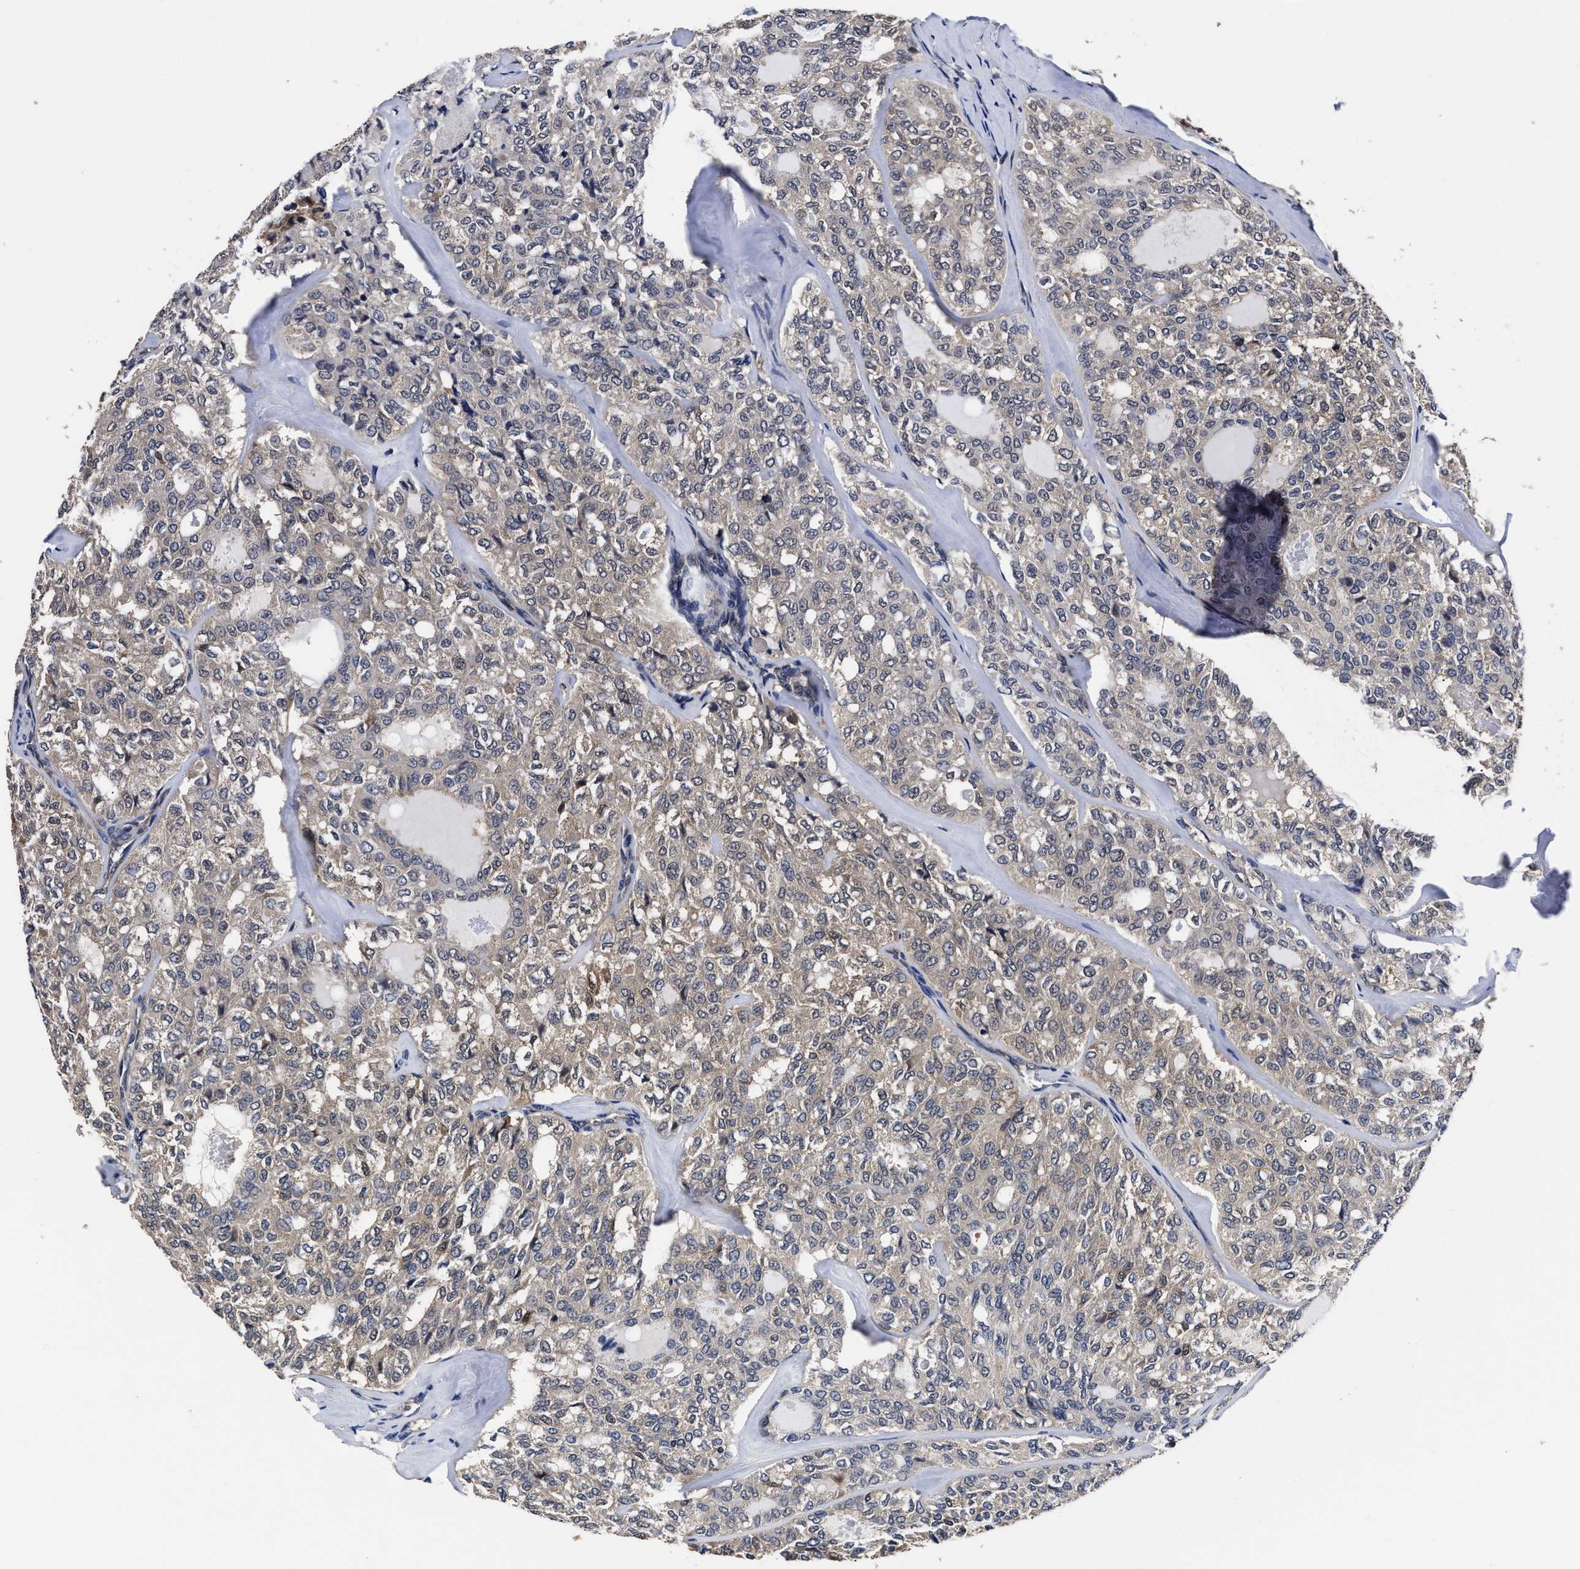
{"staining": {"intensity": "weak", "quantity": "25%-75%", "location": "cytoplasmic/membranous"}, "tissue": "thyroid cancer", "cell_type": "Tumor cells", "image_type": "cancer", "snomed": [{"axis": "morphology", "description": "Follicular adenoma carcinoma, NOS"}, {"axis": "topography", "description": "Thyroid gland"}], "caption": "An image showing weak cytoplasmic/membranous staining in approximately 25%-75% of tumor cells in thyroid follicular adenoma carcinoma, as visualized by brown immunohistochemical staining.", "gene": "SOCS5", "patient": {"sex": "male", "age": 75}}